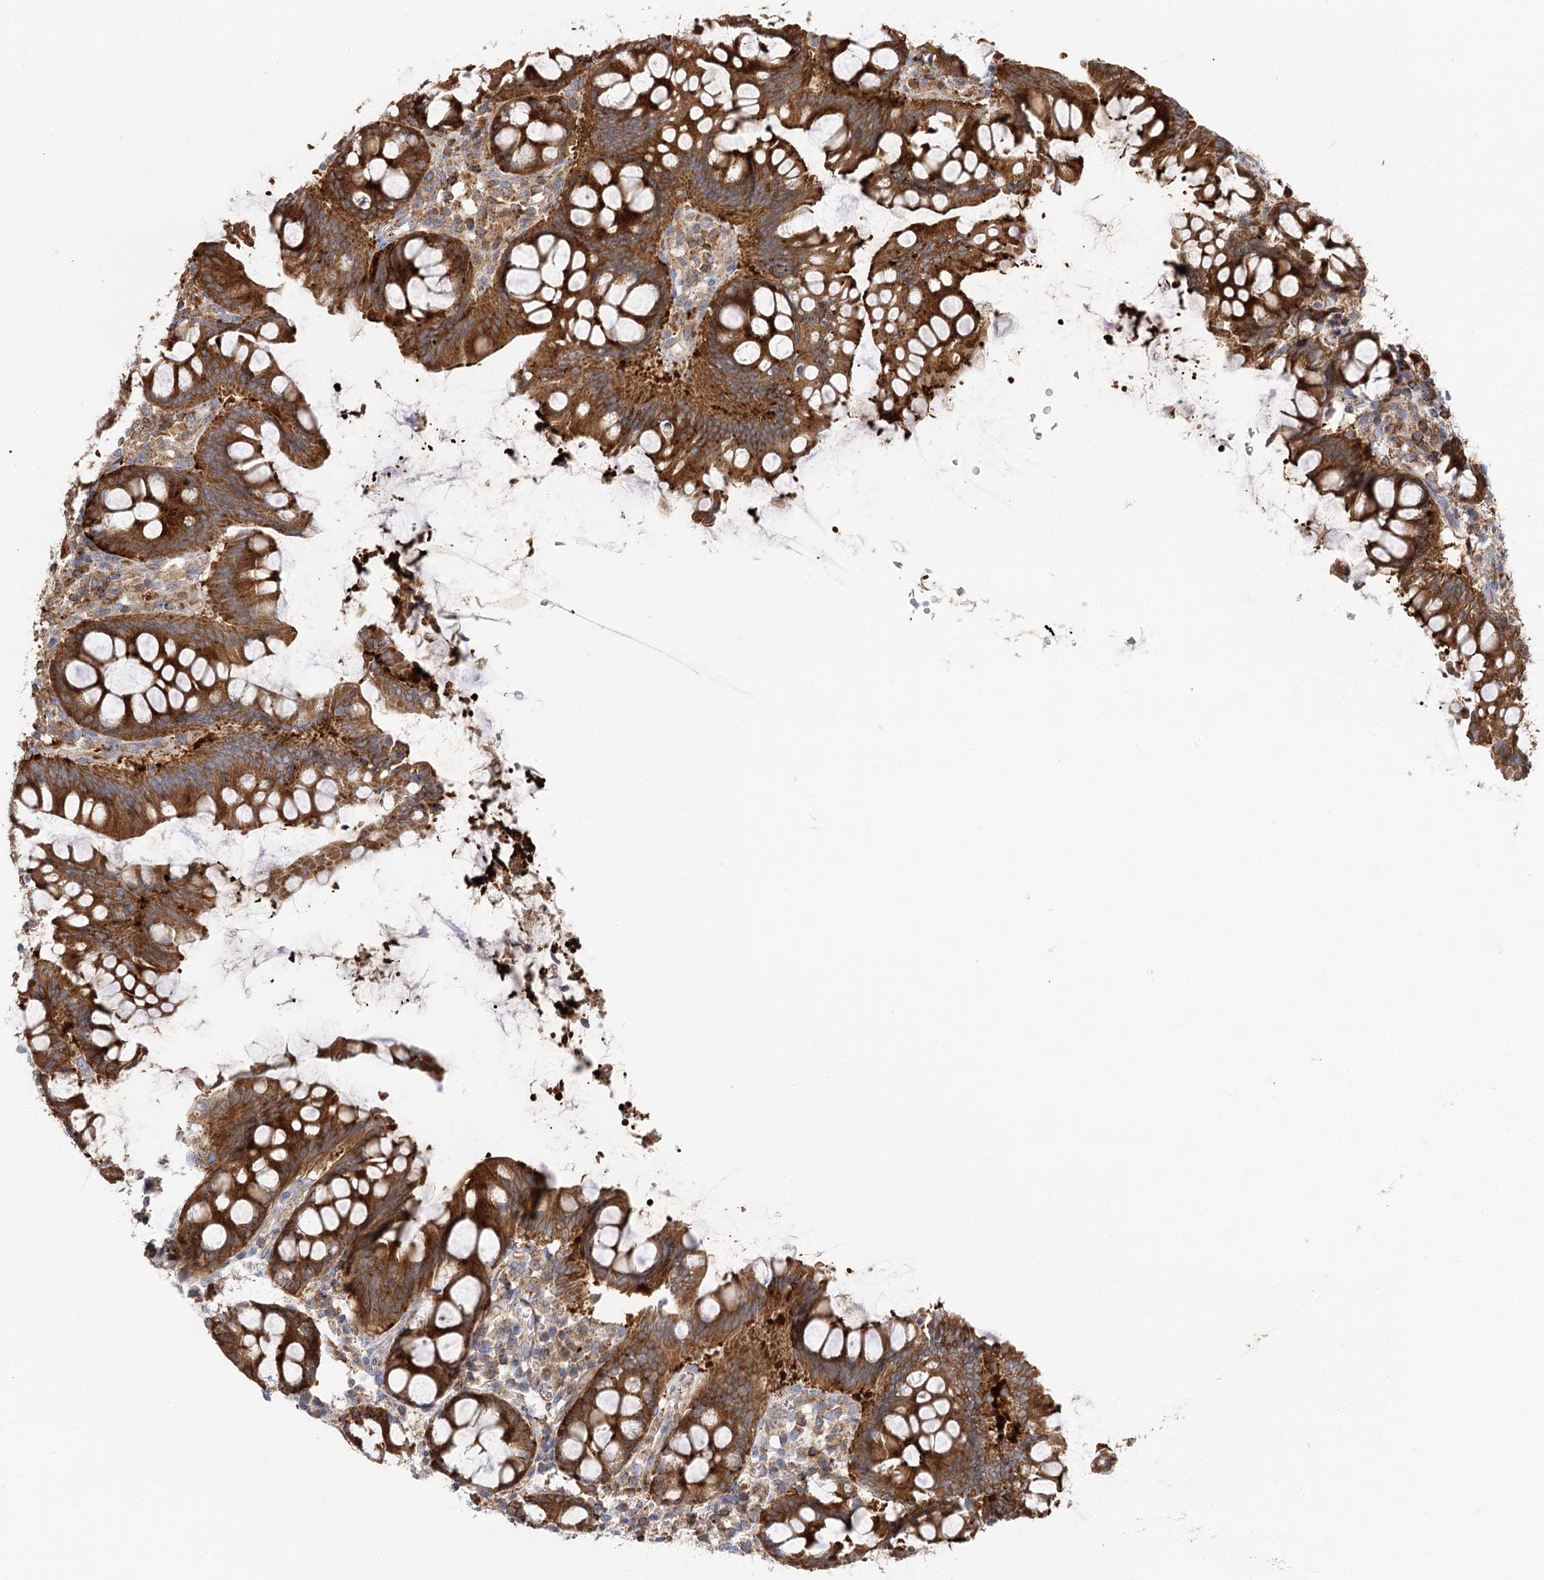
{"staining": {"intensity": "moderate", "quantity": ">75%", "location": "cytoplasmic/membranous"}, "tissue": "colon", "cell_type": "Endothelial cells", "image_type": "normal", "snomed": [{"axis": "morphology", "description": "Normal tissue, NOS"}, {"axis": "topography", "description": "Colon"}], "caption": "Protein staining by immunohistochemistry exhibits moderate cytoplasmic/membranous staining in about >75% of endothelial cells in unremarkable colon. (DAB = brown stain, brightfield microscopy at high magnification).", "gene": "SEC24B", "patient": {"sex": "female", "age": 79}}